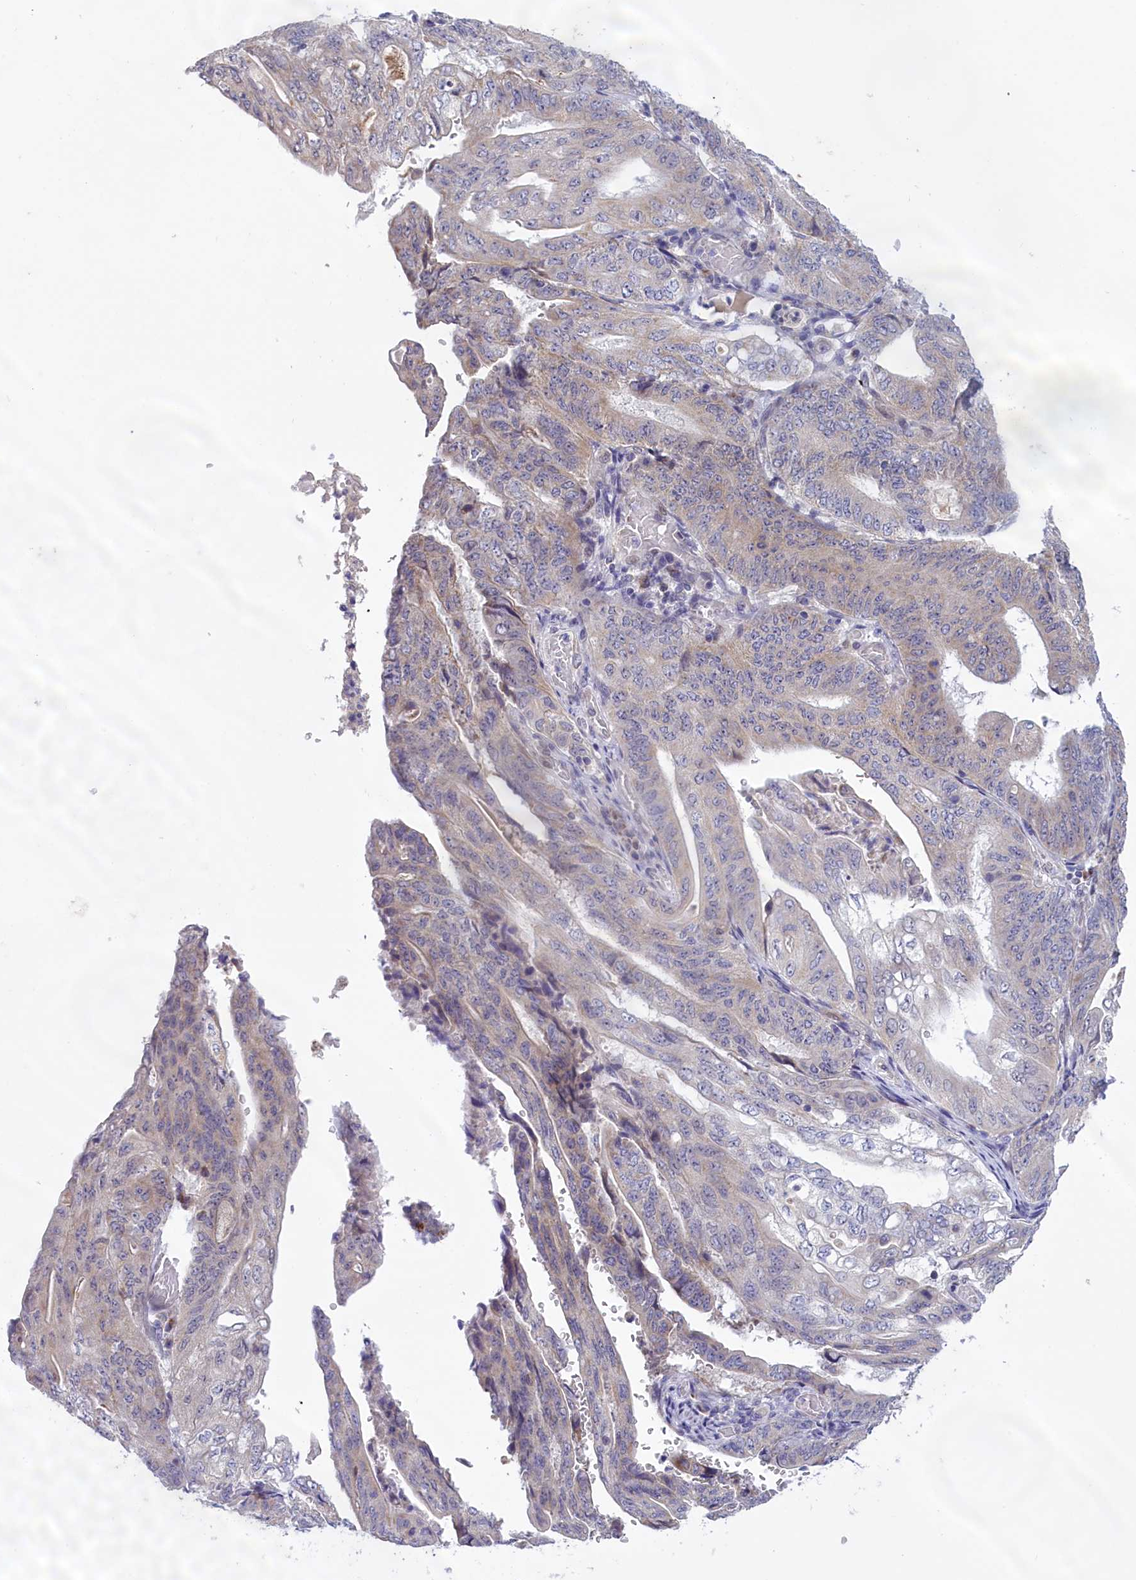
{"staining": {"intensity": "negative", "quantity": "none", "location": "none"}, "tissue": "stomach cancer", "cell_type": "Tumor cells", "image_type": "cancer", "snomed": [{"axis": "morphology", "description": "Adenocarcinoma, NOS"}, {"axis": "topography", "description": "Stomach"}], "caption": "Immunohistochemistry (IHC) photomicrograph of stomach cancer stained for a protein (brown), which reveals no positivity in tumor cells.", "gene": "FAM149B1", "patient": {"sex": "female", "age": 73}}